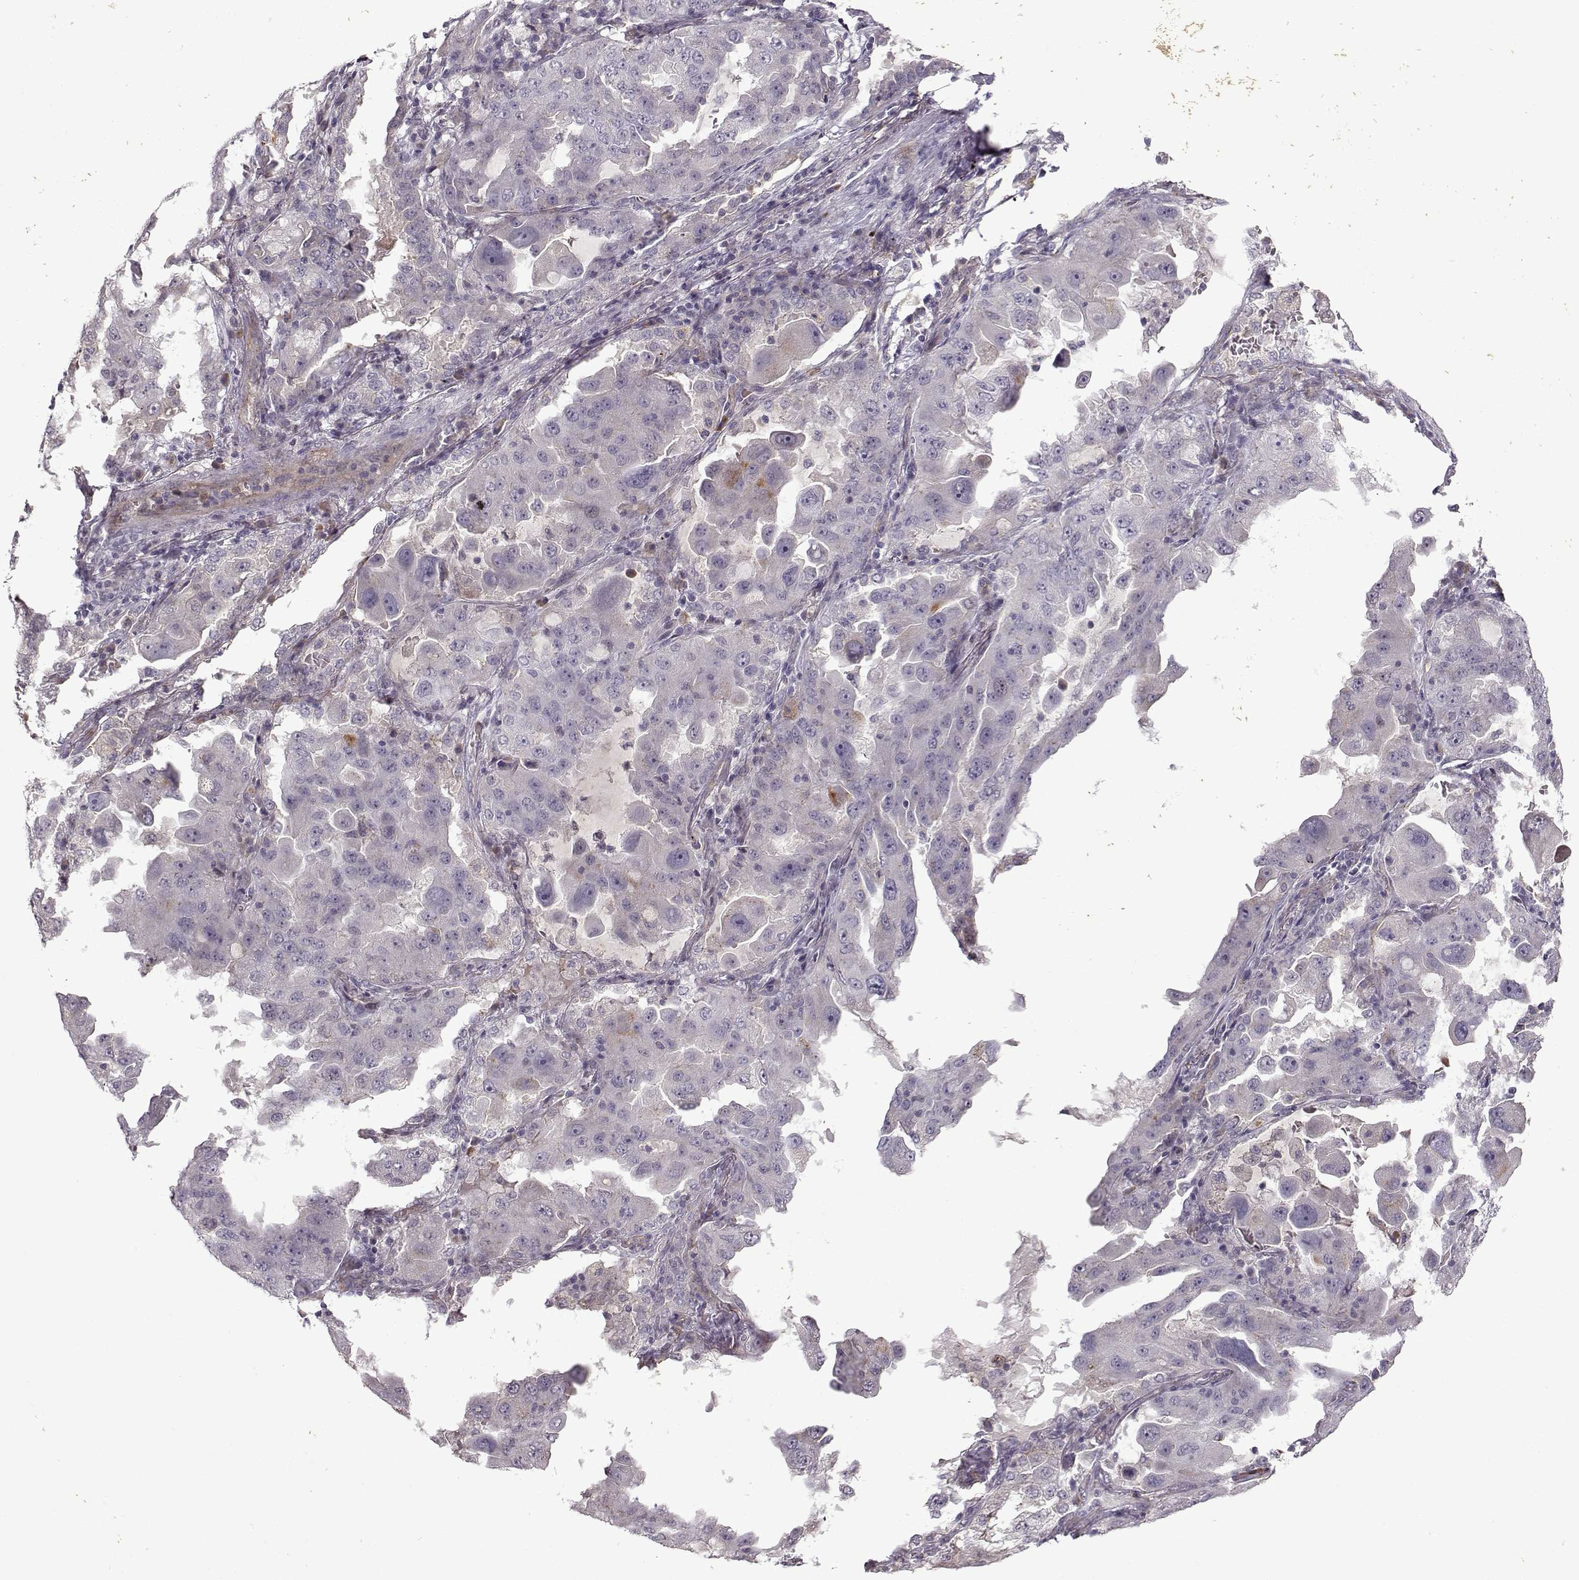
{"staining": {"intensity": "negative", "quantity": "none", "location": "none"}, "tissue": "lung cancer", "cell_type": "Tumor cells", "image_type": "cancer", "snomed": [{"axis": "morphology", "description": "Adenocarcinoma, NOS"}, {"axis": "topography", "description": "Lung"}], "caption": "DAB immunohistochemical staining of lung cancer displays no significant staining in tumor cells.", "gene": "OPRD1", "patient": {"sex": "female", "age": 61}}